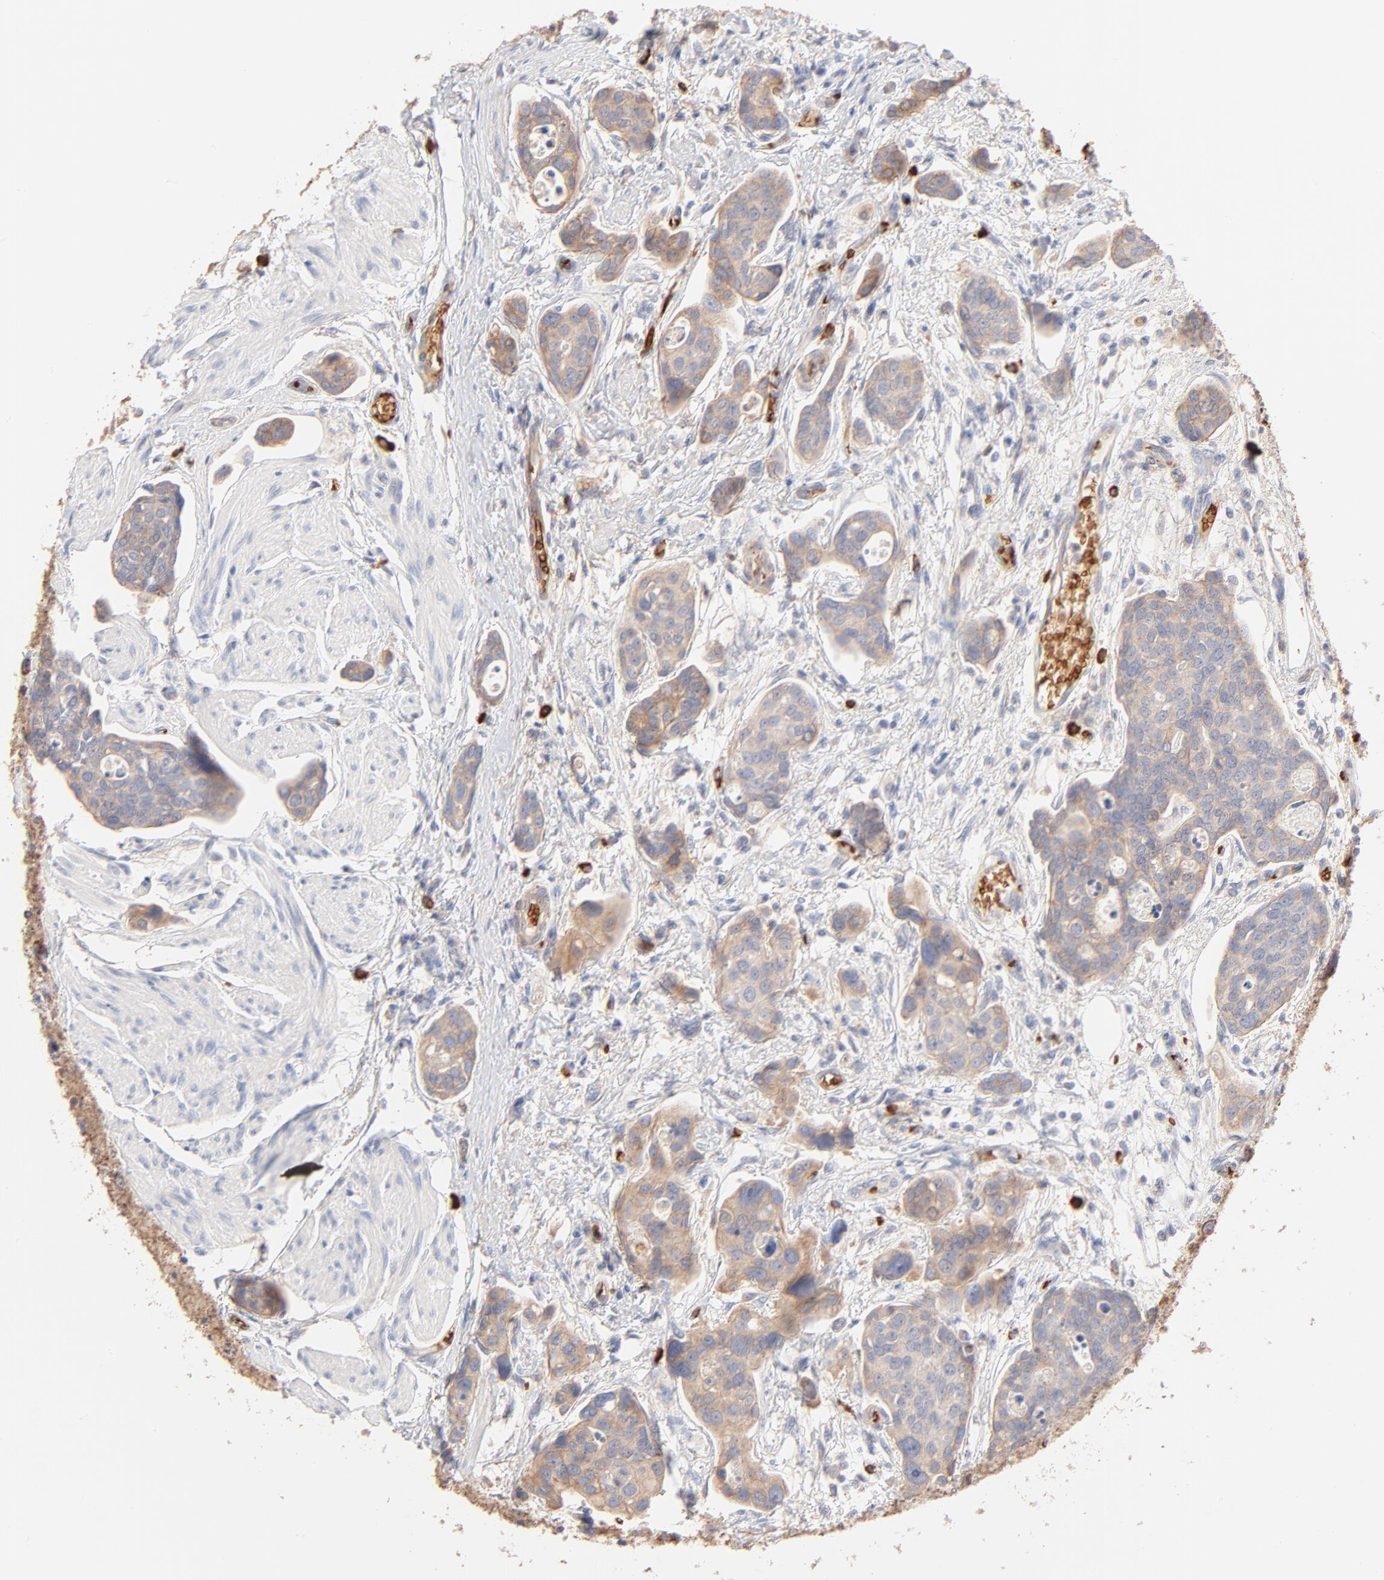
{"staining": {"intensity": "weak", "quantity": ">75%", "location": "cytoplasmic/membranous"}, "tissue": "urothelial cancer", "cell_type": "Tumor cells", "image_type": "cancer", "snomed": [{"axis": "morphology", "description": "Urothelial carcinoma, High grade"}, {"axis": "topography", "description": "Urinary bladder"}], "caption": "Human urothelial cancer stained with a brown dye shows weak cytoplasmic/membranous positive expression in about >75% of tumor cells.", "gene": "SPTB", "patient": {"sex": "male", "age": 78}}